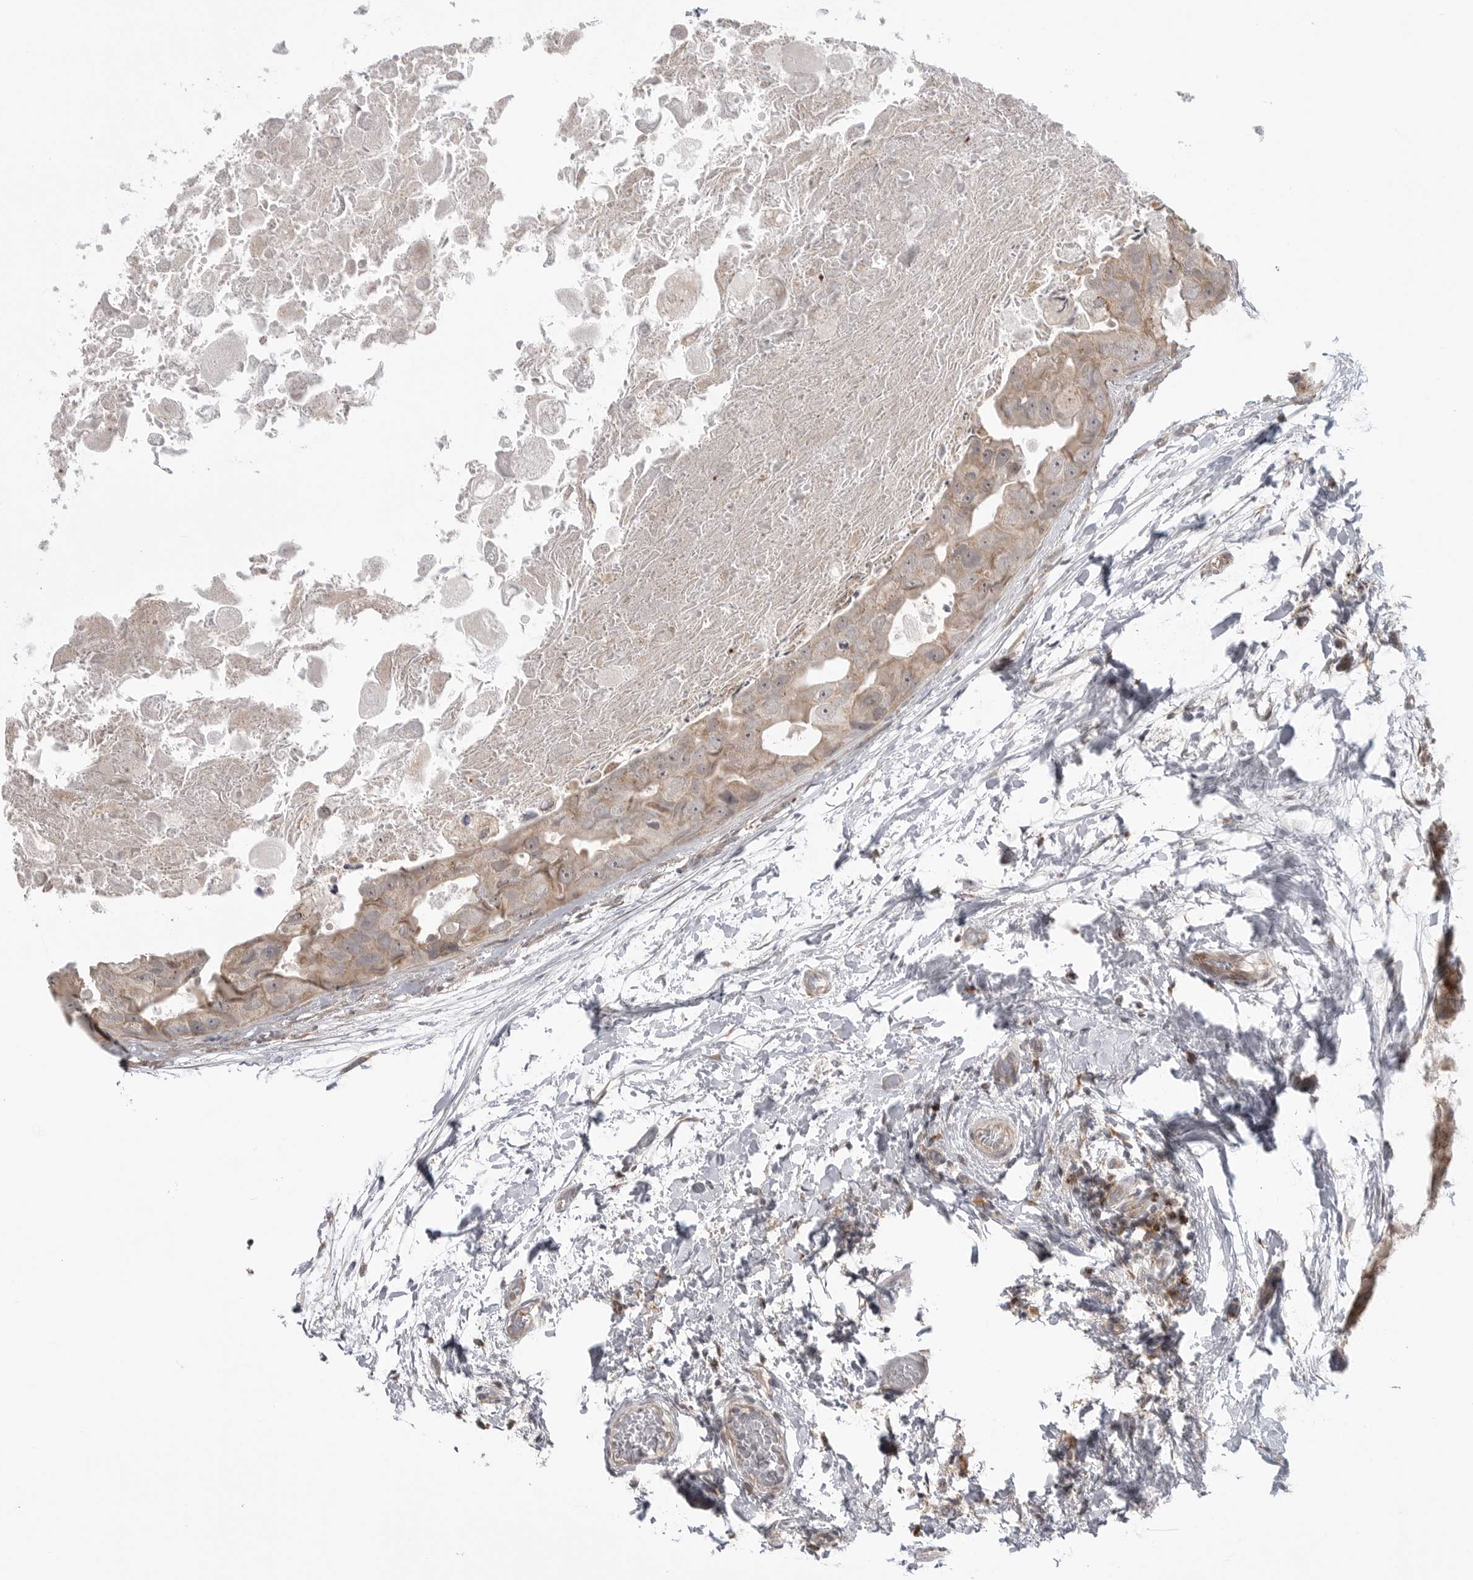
{"staining": {"intensity": "weak", "quantity": "25%-75%", "location": "cytoplasmic/membranous"}, "tissue": "breast cancer", "cell_type": "Tumor cells", "image_type": "cancer", "snomed": [{"axis": "morphology", "description": "Duct carcinoma"}, {"axis": "topography", "description": "Breast"}], "caption": "Breast invasive ductal carcinoma stained for a protein (brown) shows weak cytoplasmic/membranous positive positivity in about 25%-75% of tumor cells.", "gene": "KALRN", "patient": {"sex": "female", "age": 62}}